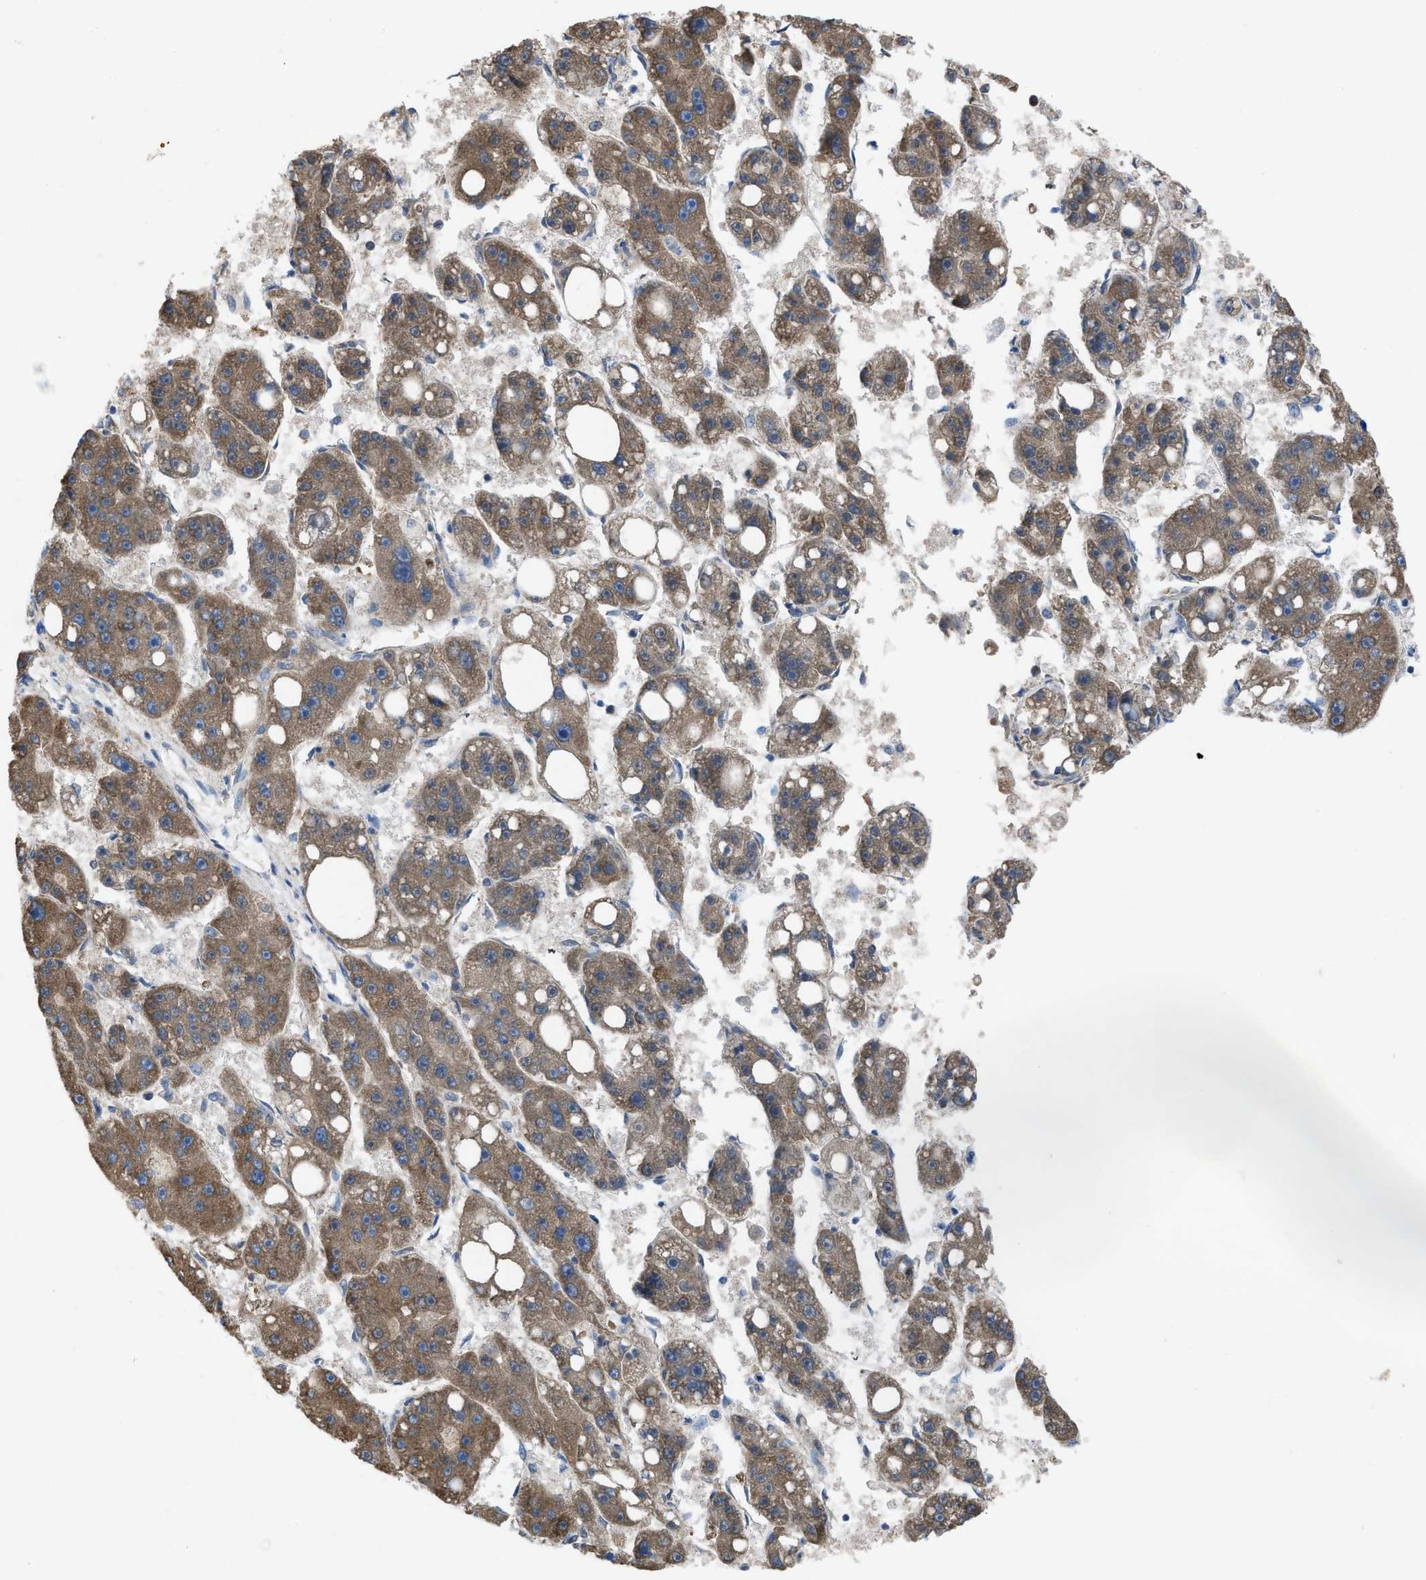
{"staining": {"intensity": "moderate", "quantity": ">75%", "location": "cytoplasmic/membranous"}, "tissue": "liver cancer", "cell_type": "Tumor cells", "image_type": "cancer", "snomed": [{"axis": "morphology", "description": "Carcinoma, Hepatocellular, NOS"}, {"axis": "topography", "description": "Liver"}], "caption": "Immunohistochemistry (IHC) photomicrograph of neoplastic tissue: hepatocellular carcinoma (liver) stained using IHC reveals medium levels of moderate protein expression localized specifically in the cytoplasmic/membranous of tumor cells, appearing as a cytoplasmic/membranous brown color.", "gene": "DOLPP1", "patient": {"sex": "female", "age": 61}}